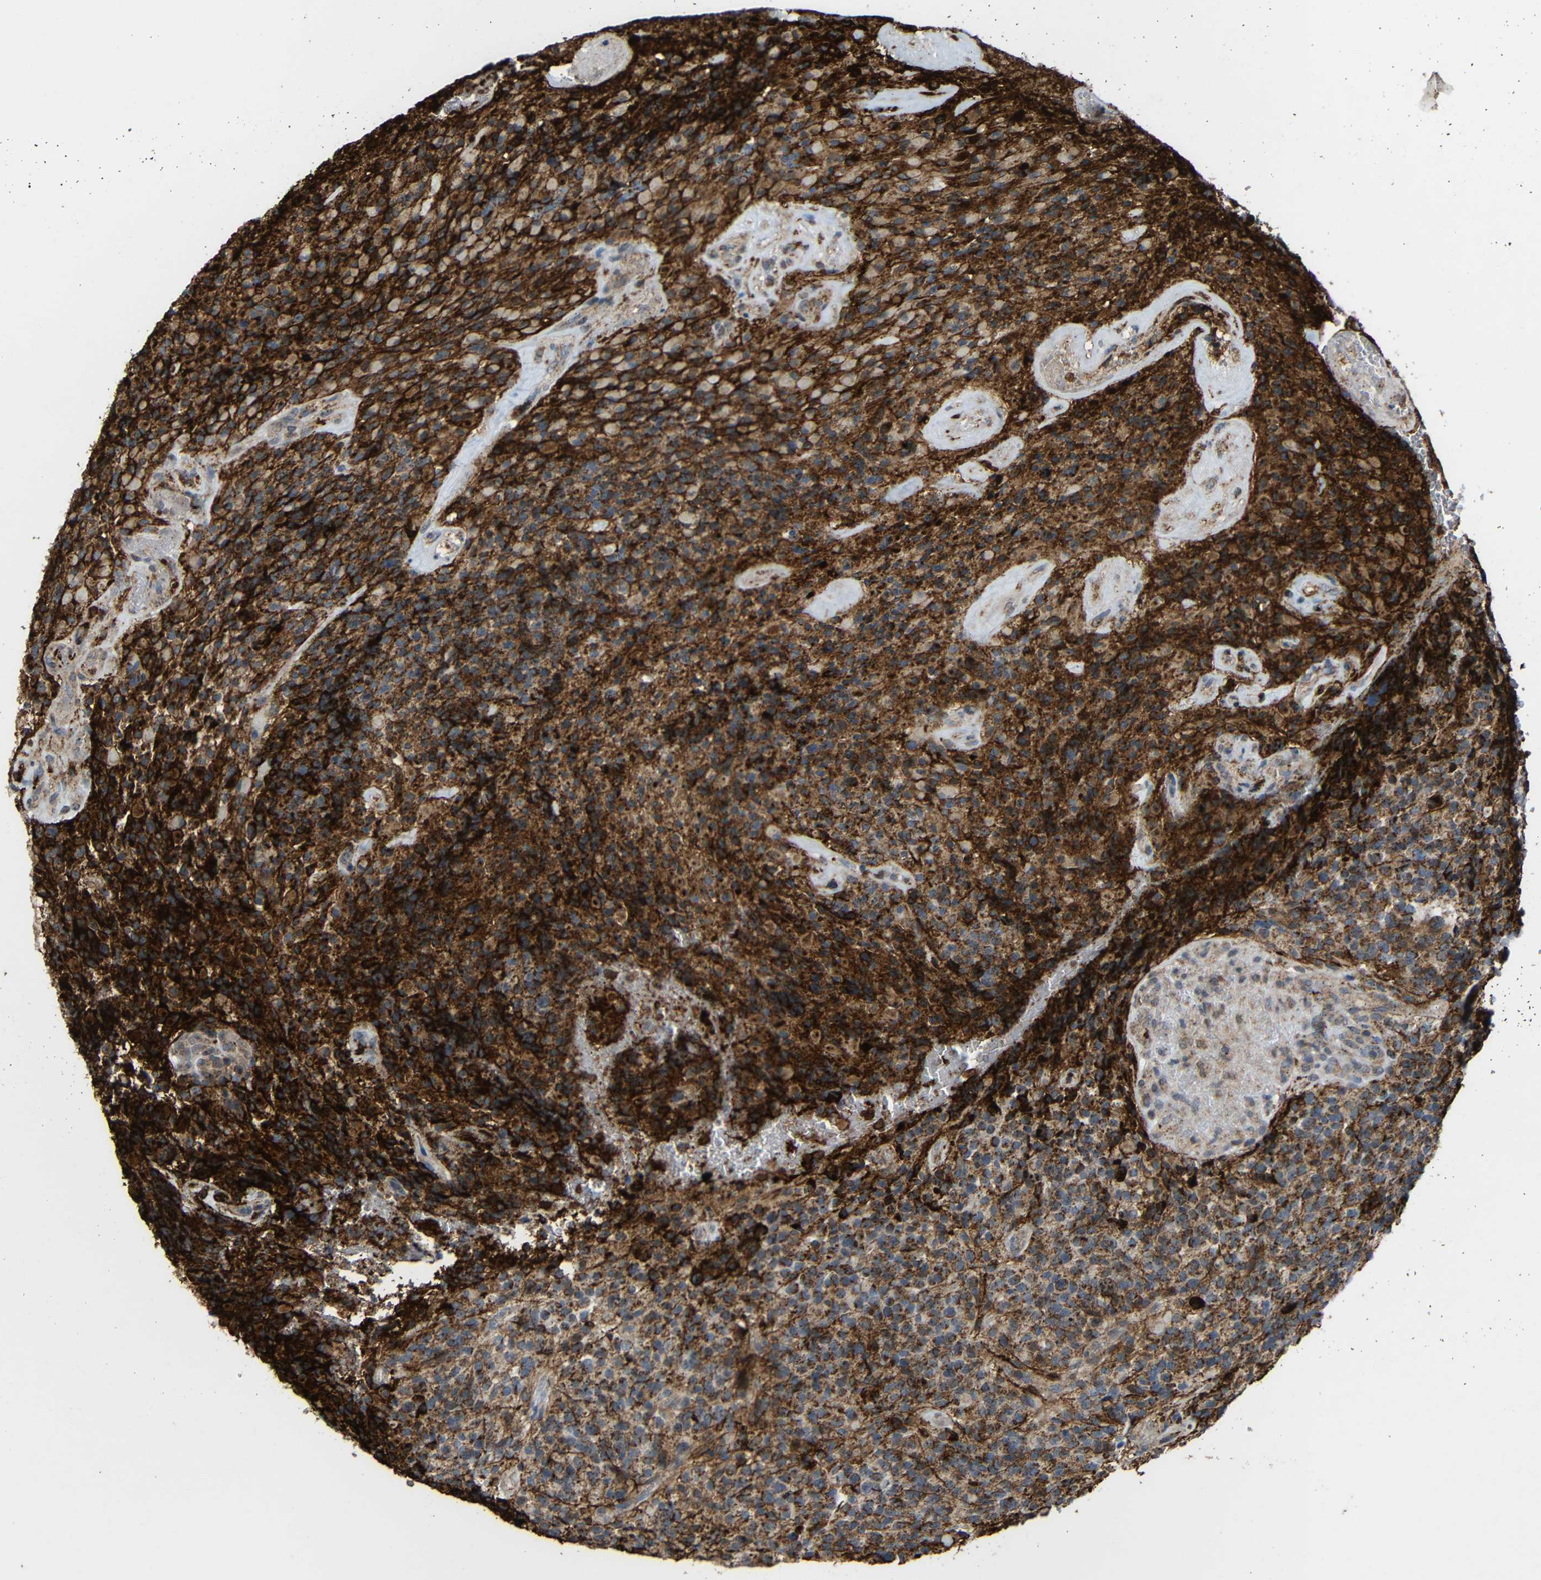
{"staining": {"intensity": "moderate", "quantity": ">75%", "location": "cytoplasmic/membranous"}, "tissue": "glioma", "cell_type": "Tumor cells", "image_type": "cancer", "snomed": [{"axis": "morphology", "description": "Glioma, malignant, High grade"}, {"axis": "topography", "description": "Brain"}], "caption": "Immunohistochemistry of human malignant glioma (high-grade) reveals medium levels of moderate cytoplasmic/membranous staining in approximately >75% of tumor cells.", "gene": "C1GALT1", "patient": {"sex": "male", "age": 71}}